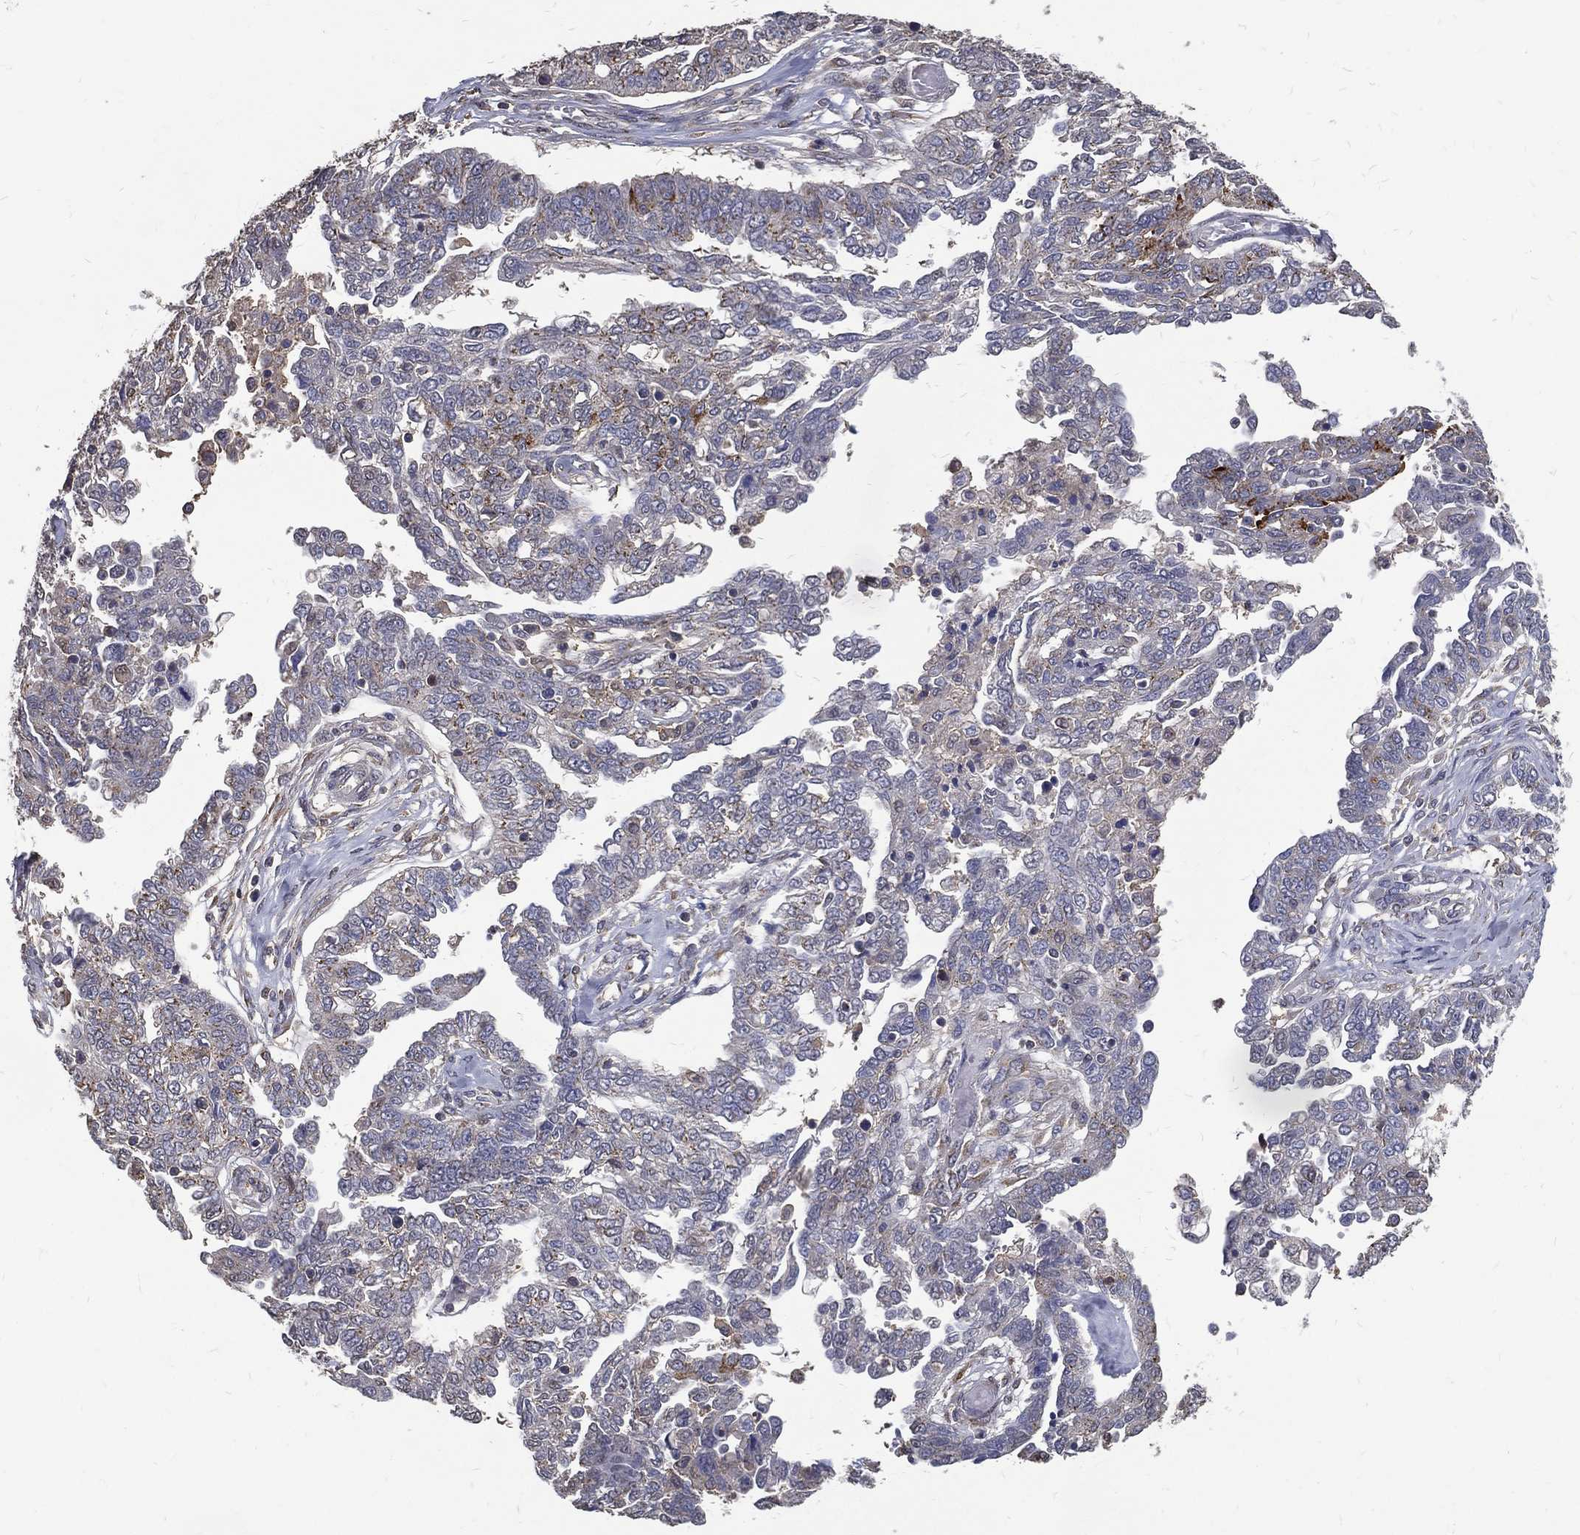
{"staining": {"intensity": "moderate", "quantity": "<25%", "location": "cytoplasmic/membranous"}, "tissue": "ovarian cancer", "cell_type": "Tumor cells", "image_type": "cancer", "snomed": [{"axis": "morphology", "description": "Cystadenocarcinoma, serous, NOS"}, {"axis": "topography", "description": "Ovary"}], "caption": "A low amount of moderate cytoplasmic/membranous expression is present in about <25% of tumor cells in ovarian cancer tissue.", "gene": "GPR183", "patient": {"sex": "female", "age": 67}}